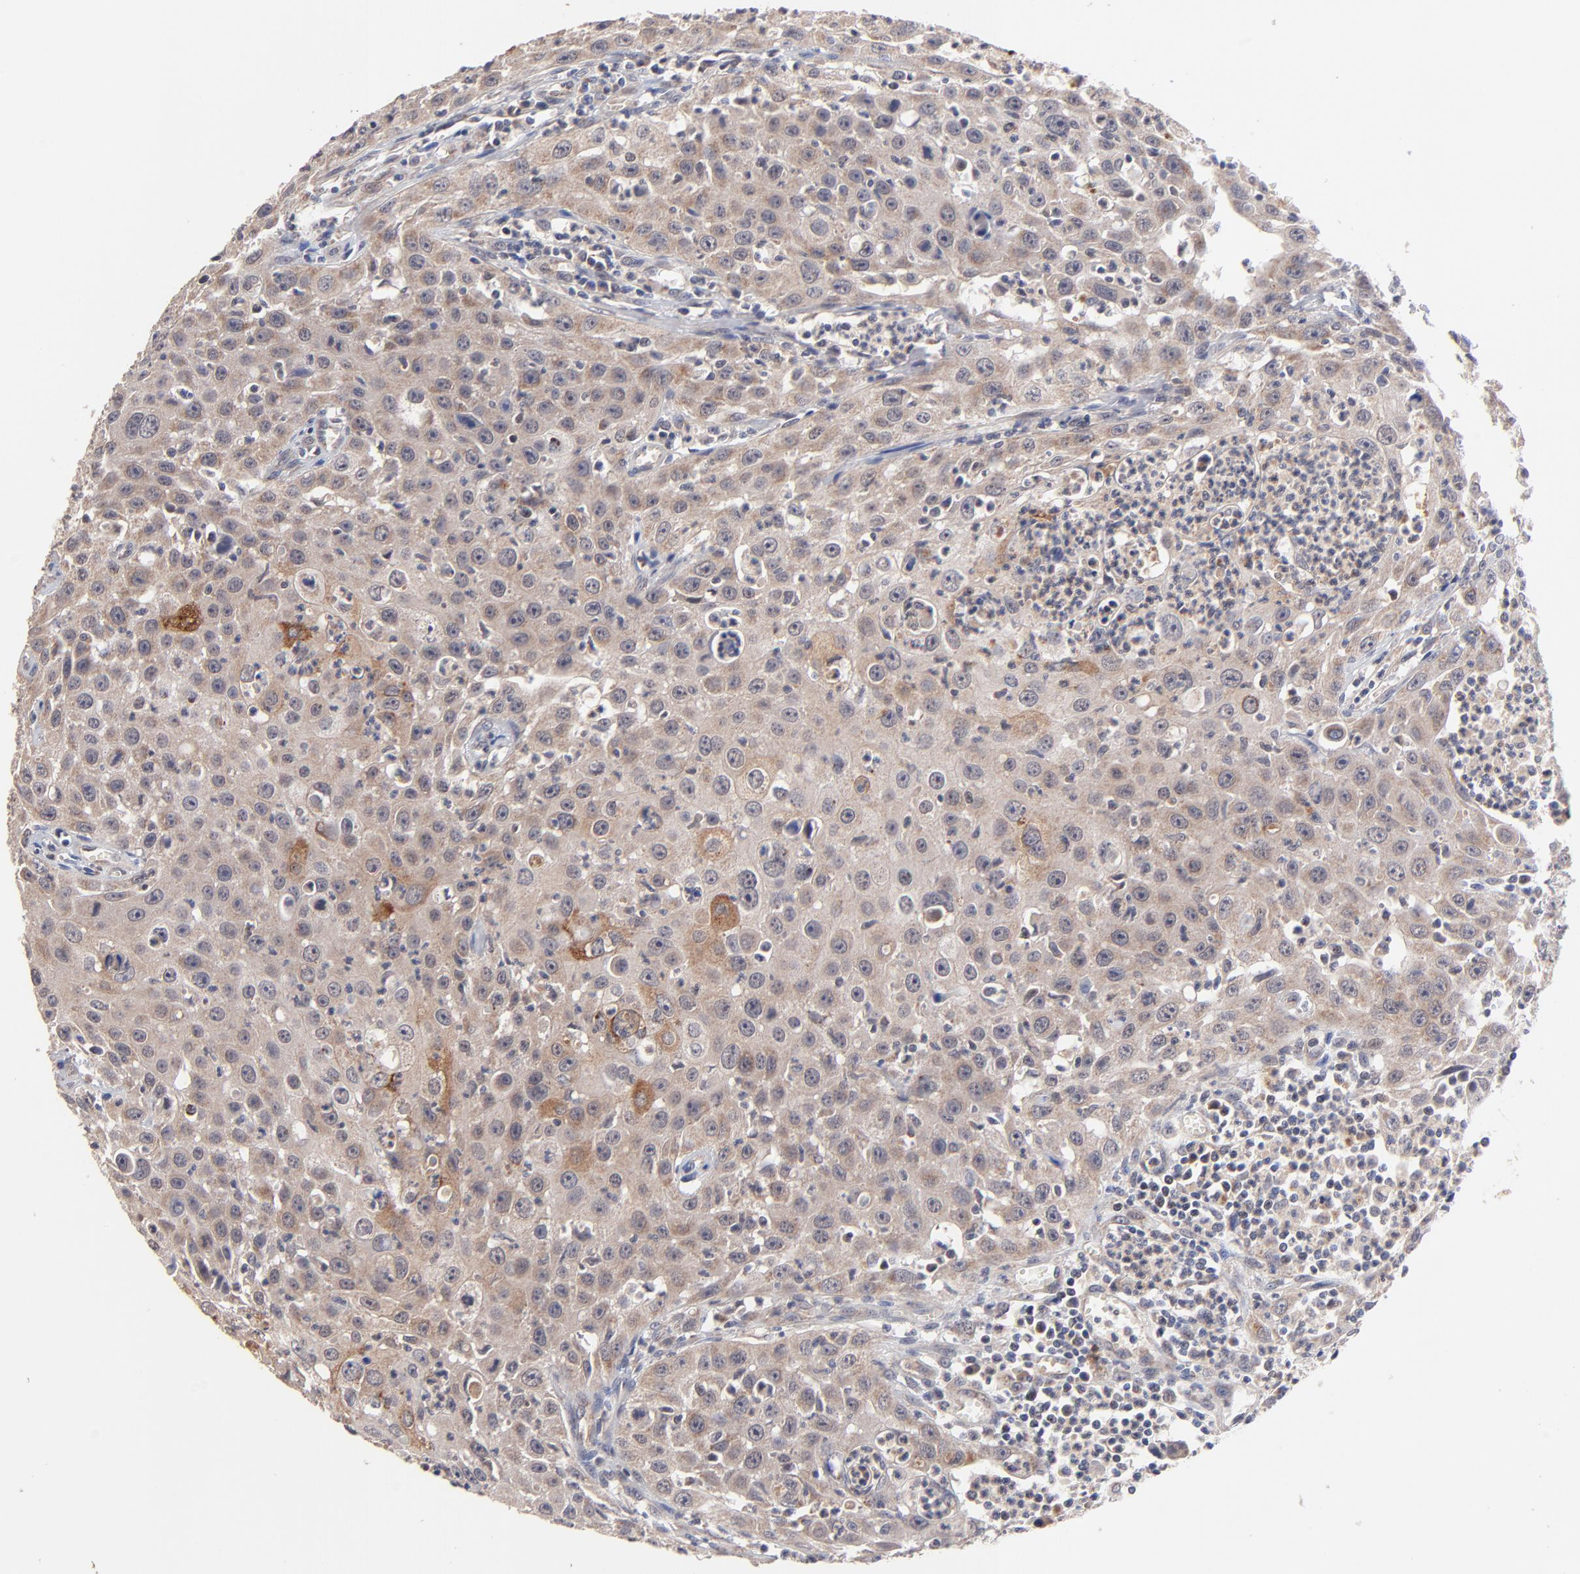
{"staining": {"intensity": "moderate", "quantity": ">75%", "location": "cytoplasmic/membranous"}, "tissue": "urothelial cancer", "cell_type": "Tumor cells", "image_type": "cancer", "snomed": [{"axis": "morphology", "description": "Urothelial carcinoma, High grade"}, {"axis": "topography", "description": "Urinary bladder"}], "caption": "Urothelial cancer stained with a brown dye reveals moderate cytoplasmic/membranous positive positivity in approximately >75% of tumor cells.", "gene": "BAIAP2L2", "patient": {"sex": "male", "age": 66}}